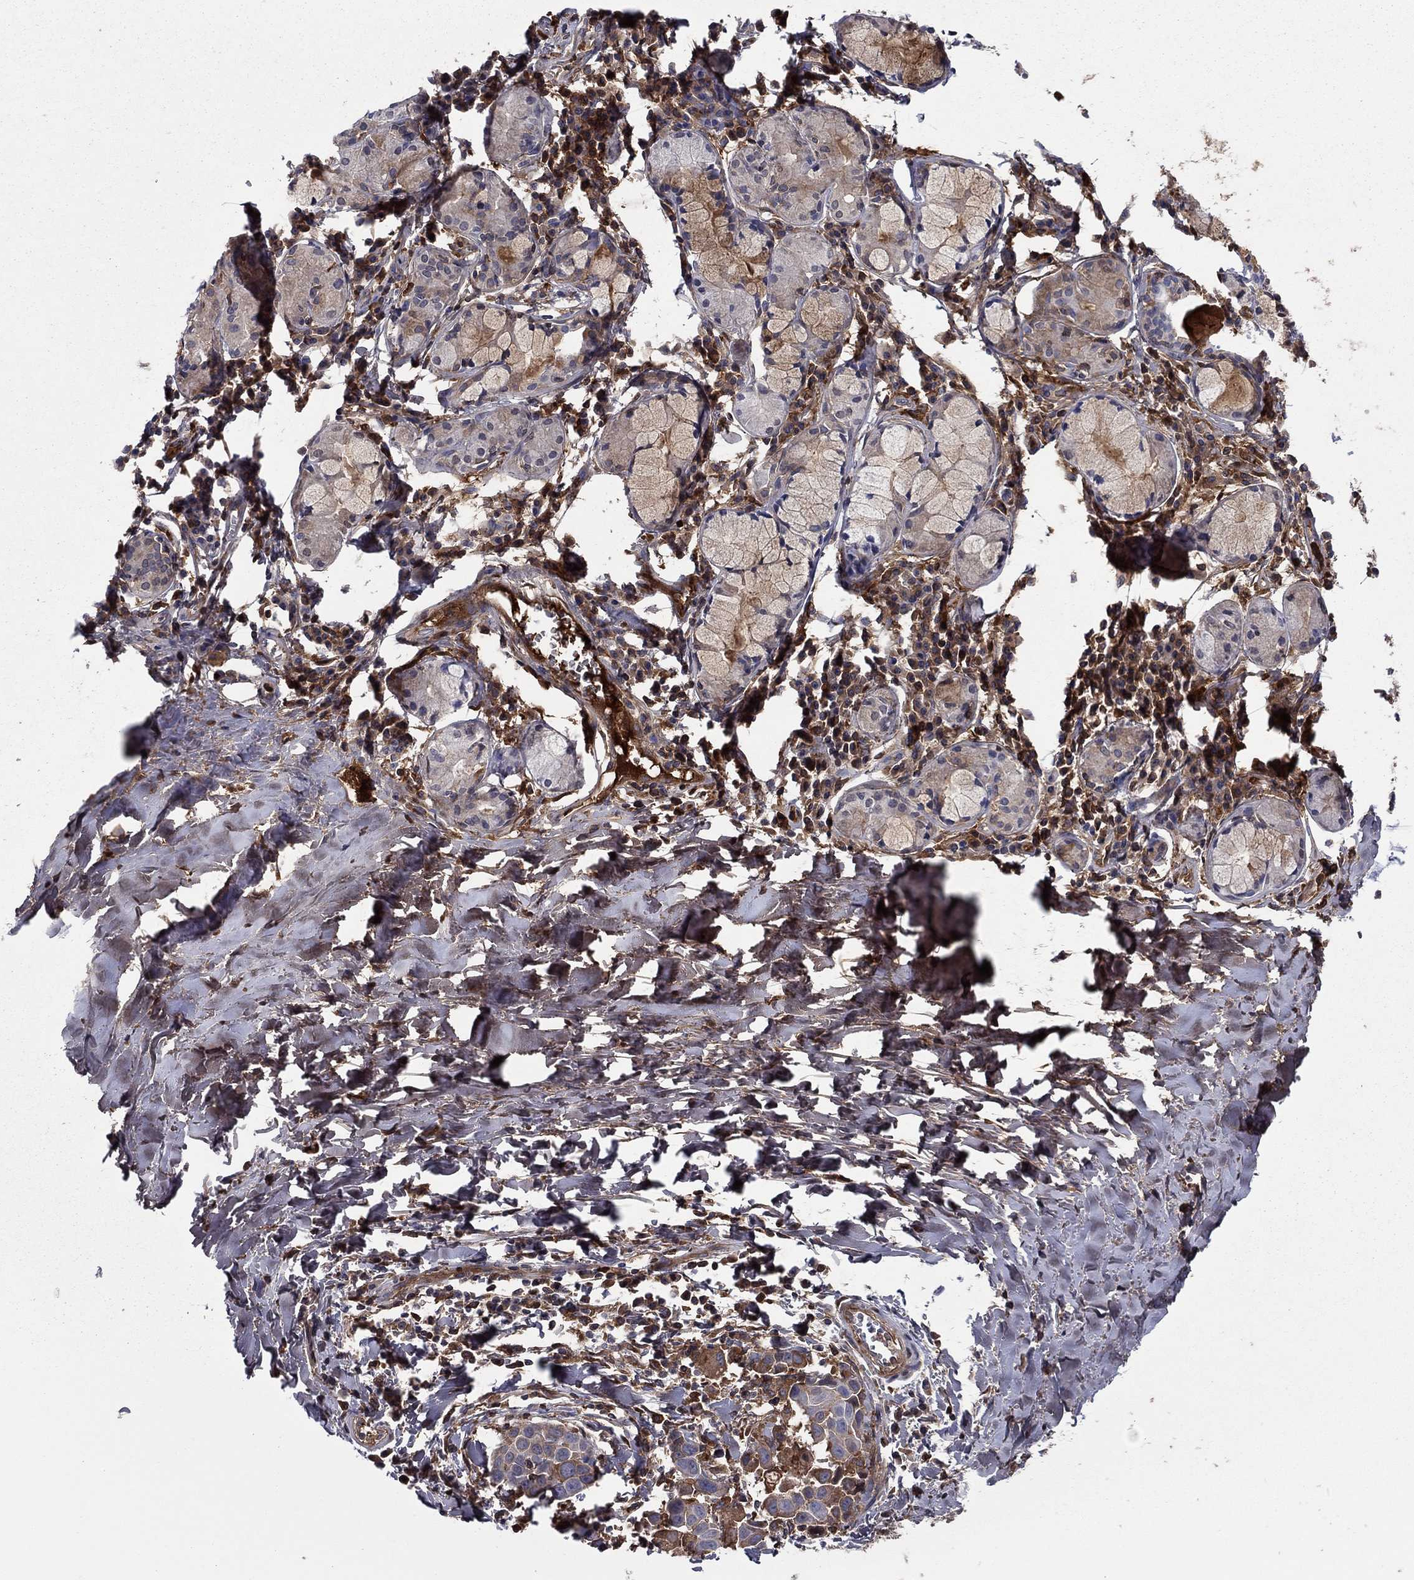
{"staining": {"intensity": "negative", "quantity": "none", "location": "none"}, "tissue": "lung cancer", "cell_type": "Tumor cells", "image_type": "cancer", "snomed": [{"axis": "morphology", "description": "Squamous cell carcinoma, NOS"}, {"axis": "topography", "description": "Lung"}], "caption": "The IHC photomicrograph has no significant expression in tumor cells of lung squamous cell carcinoma tissue.", "gene": "HPX", "patient": {"sex": "male", "age": 57}}